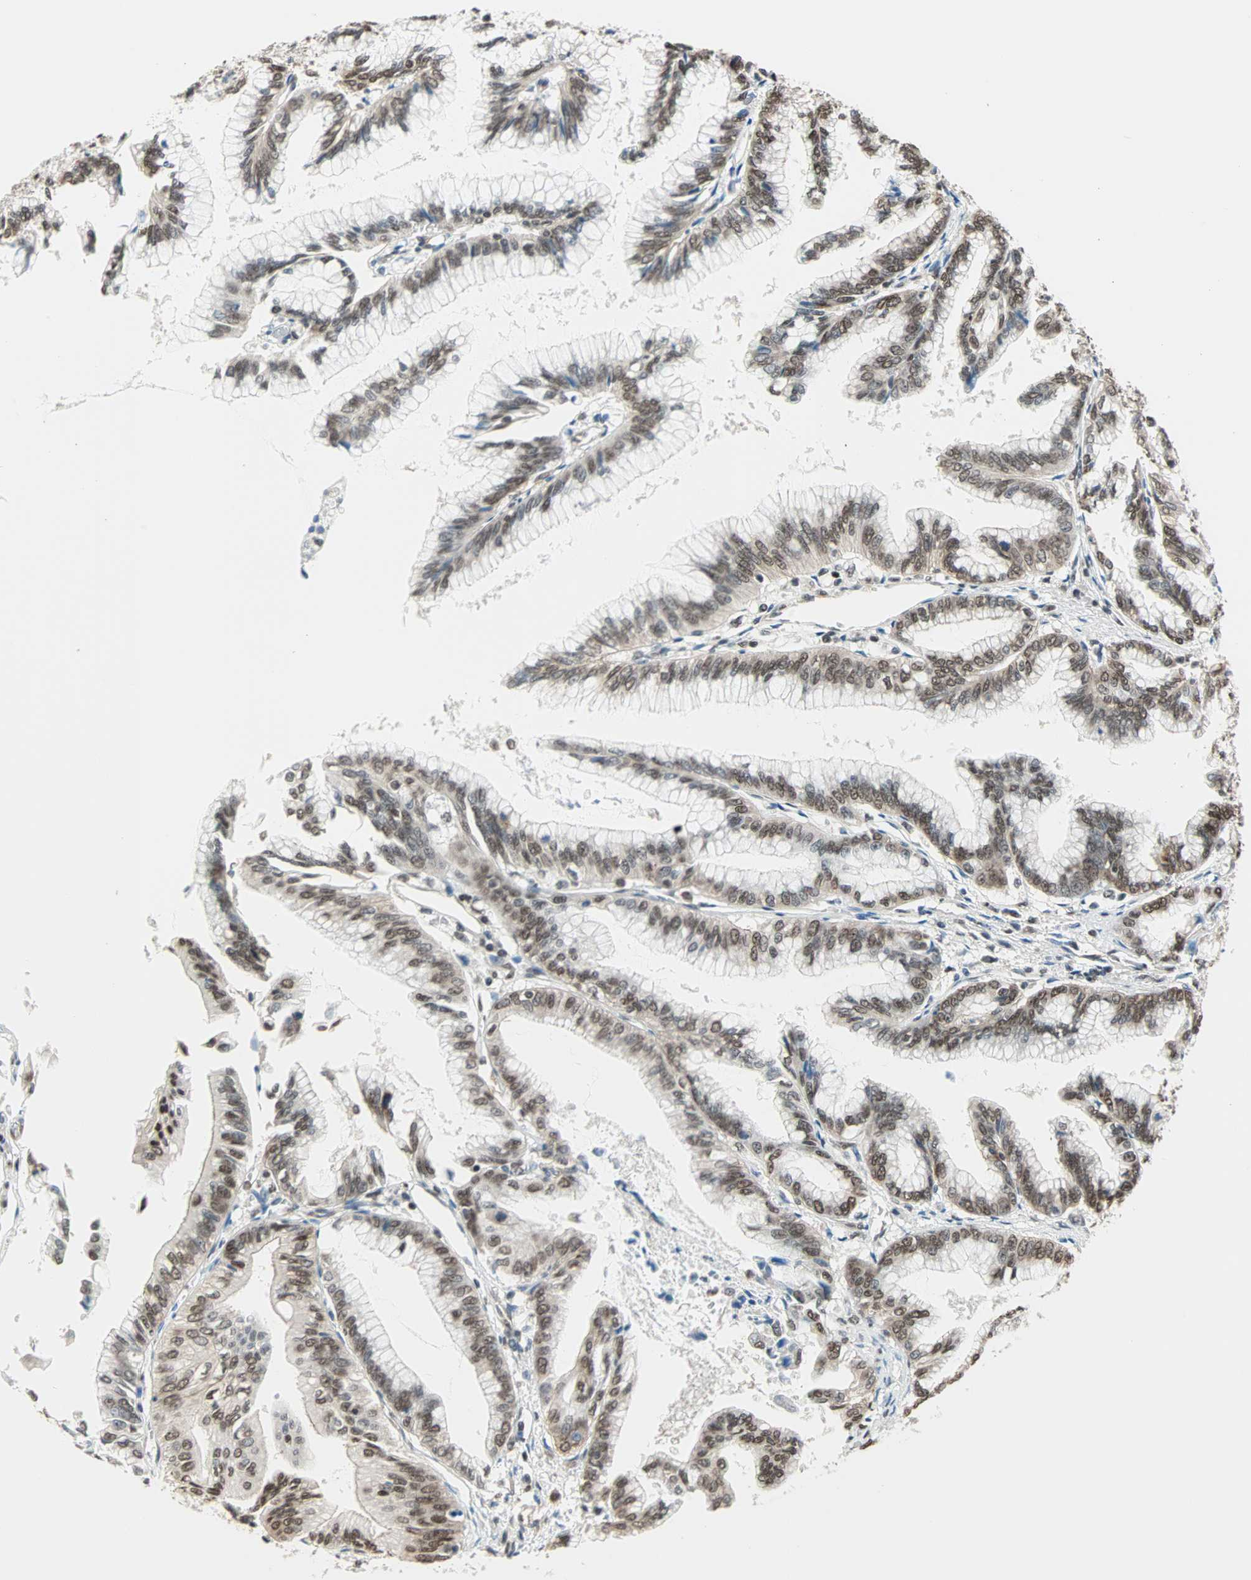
{"staining": {"intensity": "moderate", "quantity": ">75%", "location": "nuclear"}, "tissue": "pancreatic cancer", "cell_type": "Tumor cells", "image_type": "cancer", "snomed": [{"axis": "morphology", "description": "Adenocarcinoma, NOS"}, {"axis": "topography", "description": "Pancreas"}], "caption": "DAB (3,3'-diaminobenzidine) immunohistochemical staining of human pancreatic cancer demonstrates moderate nuclear protein expression in approximately >75% of tumor cells.", "gene": "DAZAP1", "patient": {"sex": "female", "age": 64}}